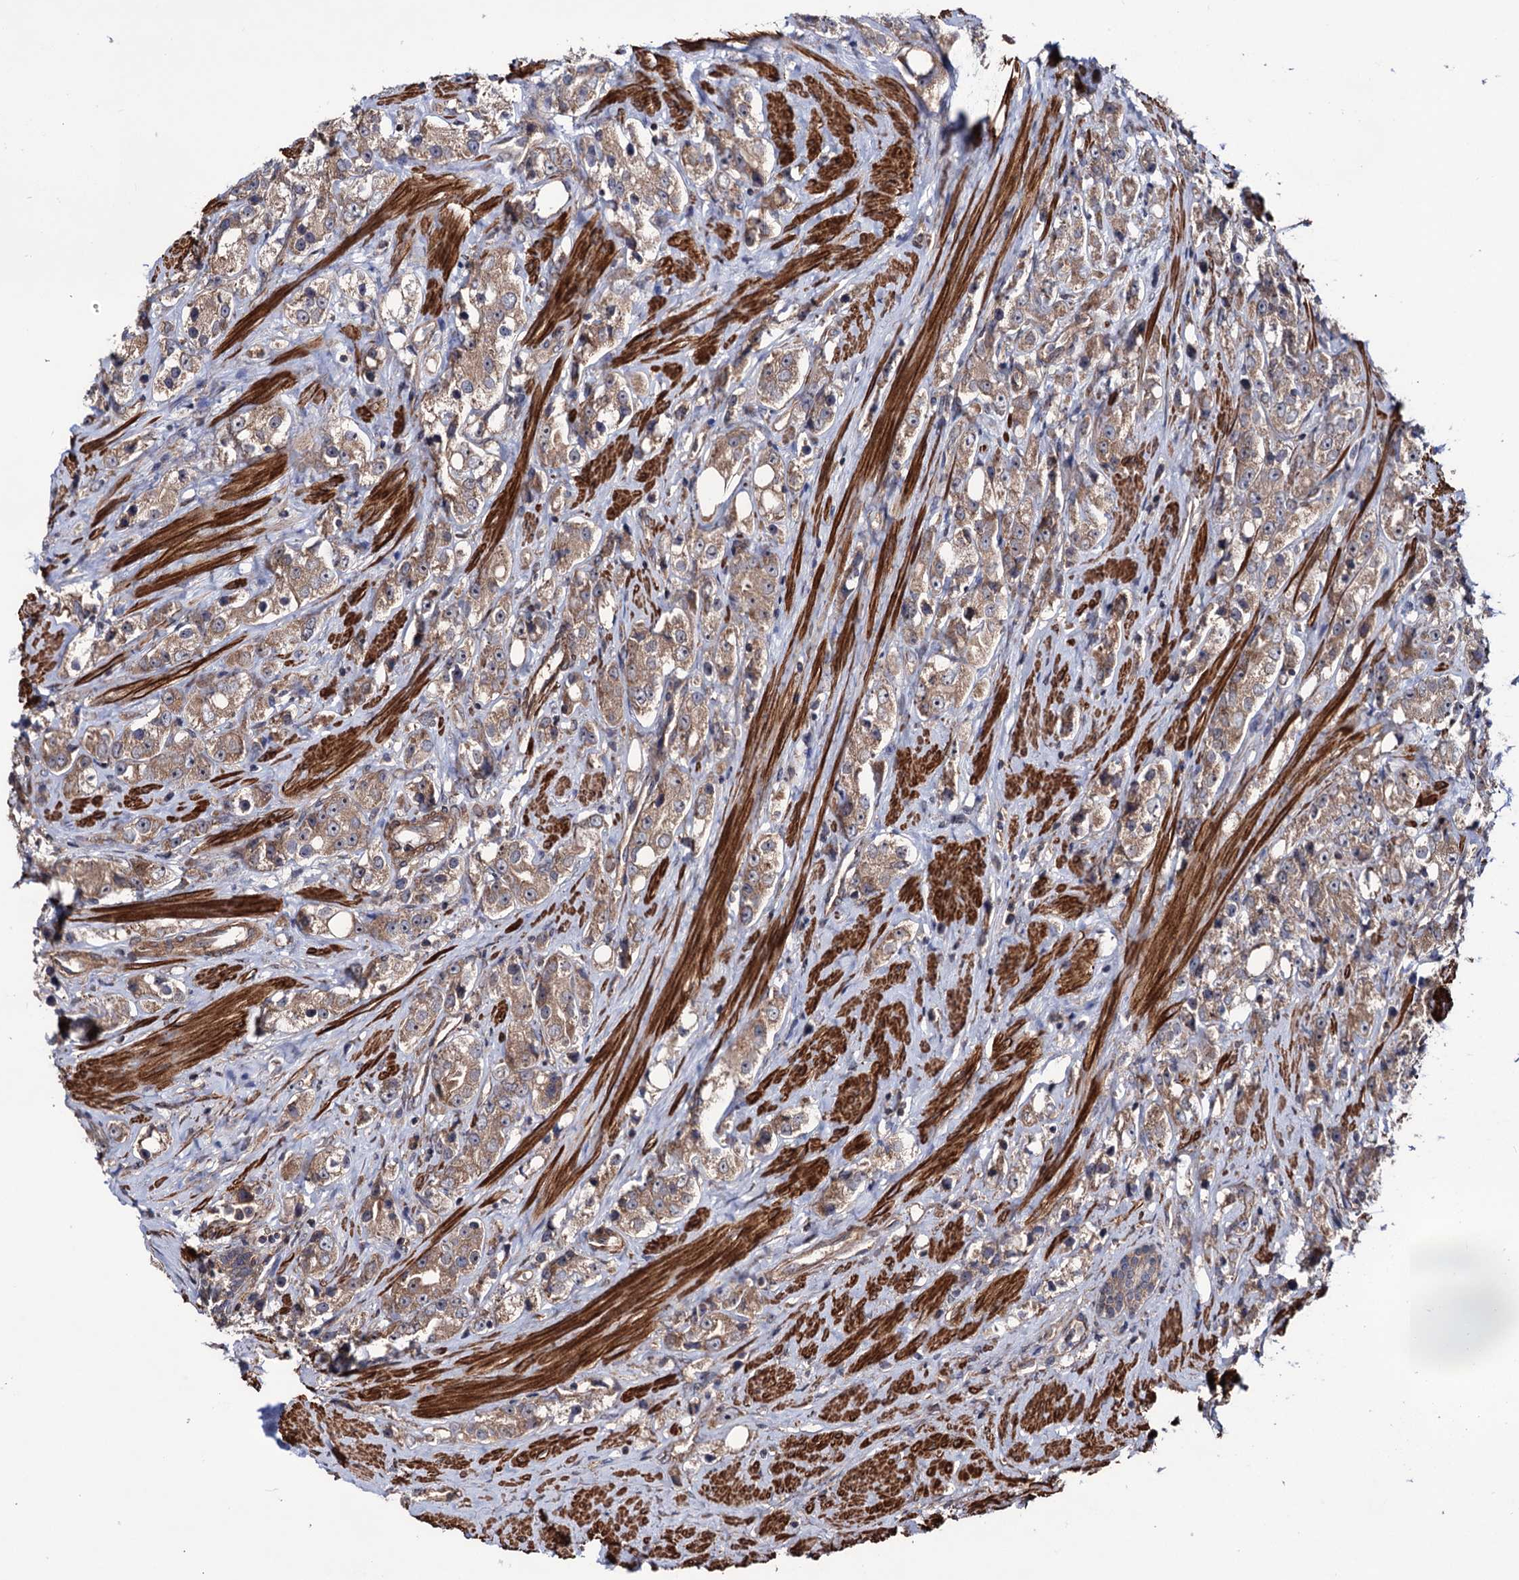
{"staining": {"intensity": "weak", "quantity": ">75%", "location": "cytoplasmic/membranous"}, "tissue": "prostate cancer", "cell_type": "Tumor cells", "image_type": "cancer", "snomed": [{"axis": "morphology", "description": "Adenocarcinoma, NOS"}, {"axis": "topography", "description": "Prostate"}], "caption": "High-magnification brightfield microscopy of adenocarcinoma (prostate) stained with DAB (3,3'-diaminobenzidine) (brown) and counterstained with hematoxylin (blue). tumor cells exhibit weak cytoplasmic/membranous positivity is present in approximately>75% of cells. Nuclei are stained in blue.", "gene": "FERMT2", "patient": {"sex": "male", "age": 79}}